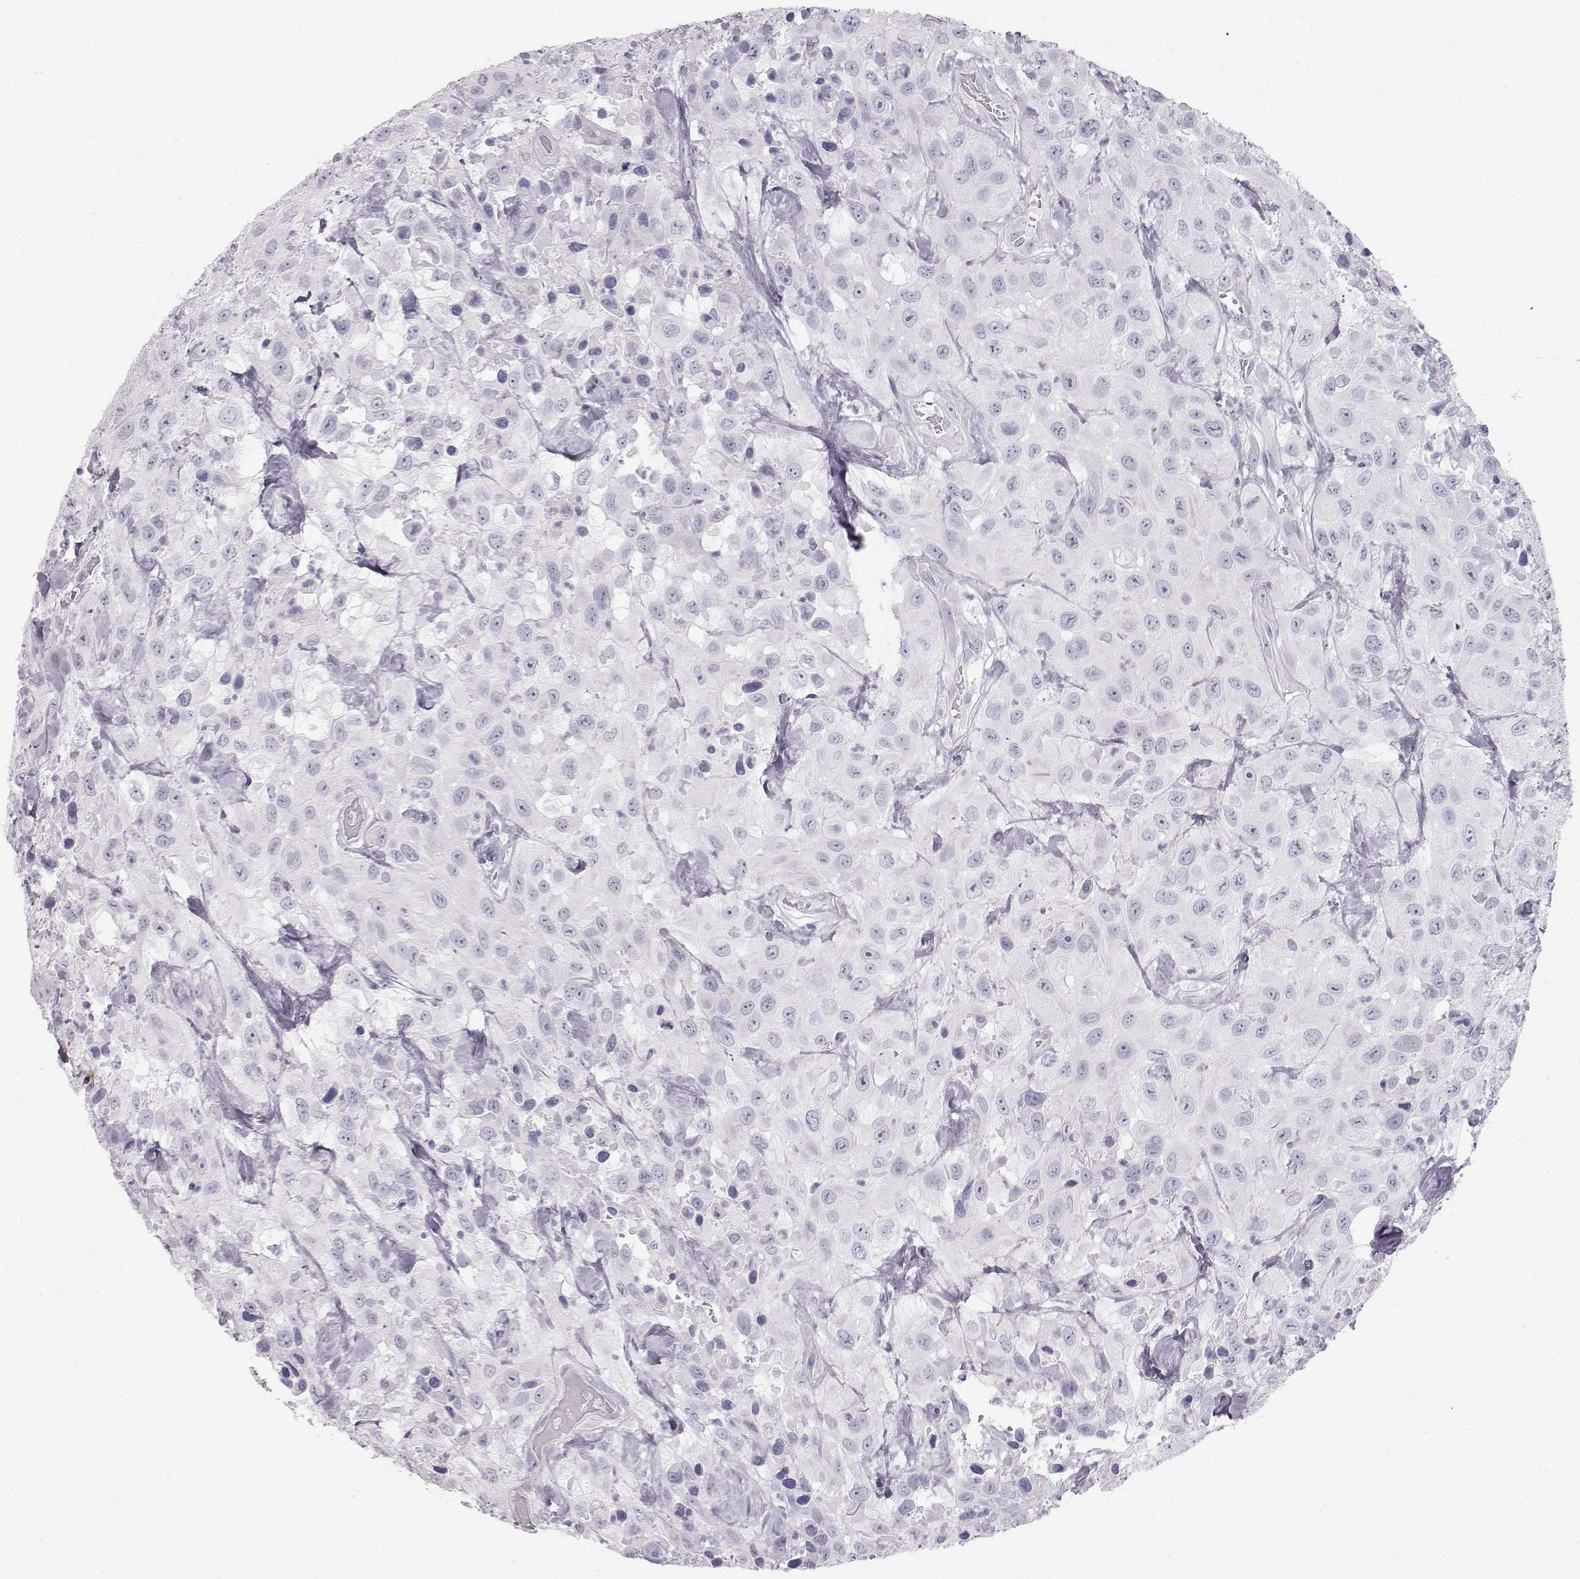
{"staining": {"intensity": "negative", "quantity": "none", "location": "none"}, "tissue": "urothelial cancer", "cell_type": "Tumor cells", "image_type": "cancer", "snomed": [{"axis": "morphology", "description": "Urothelial carcinoma, High grade"}, {"axis": "topography", "description": "Urinary bladder"}], "caption": "This is an immunohistochemistry histopathology image of high-grade urothelial carcinoma. There is no expression in tumor cells.", "gene": "TKTL1", "patient": {"sex": "male", "age": 79}}